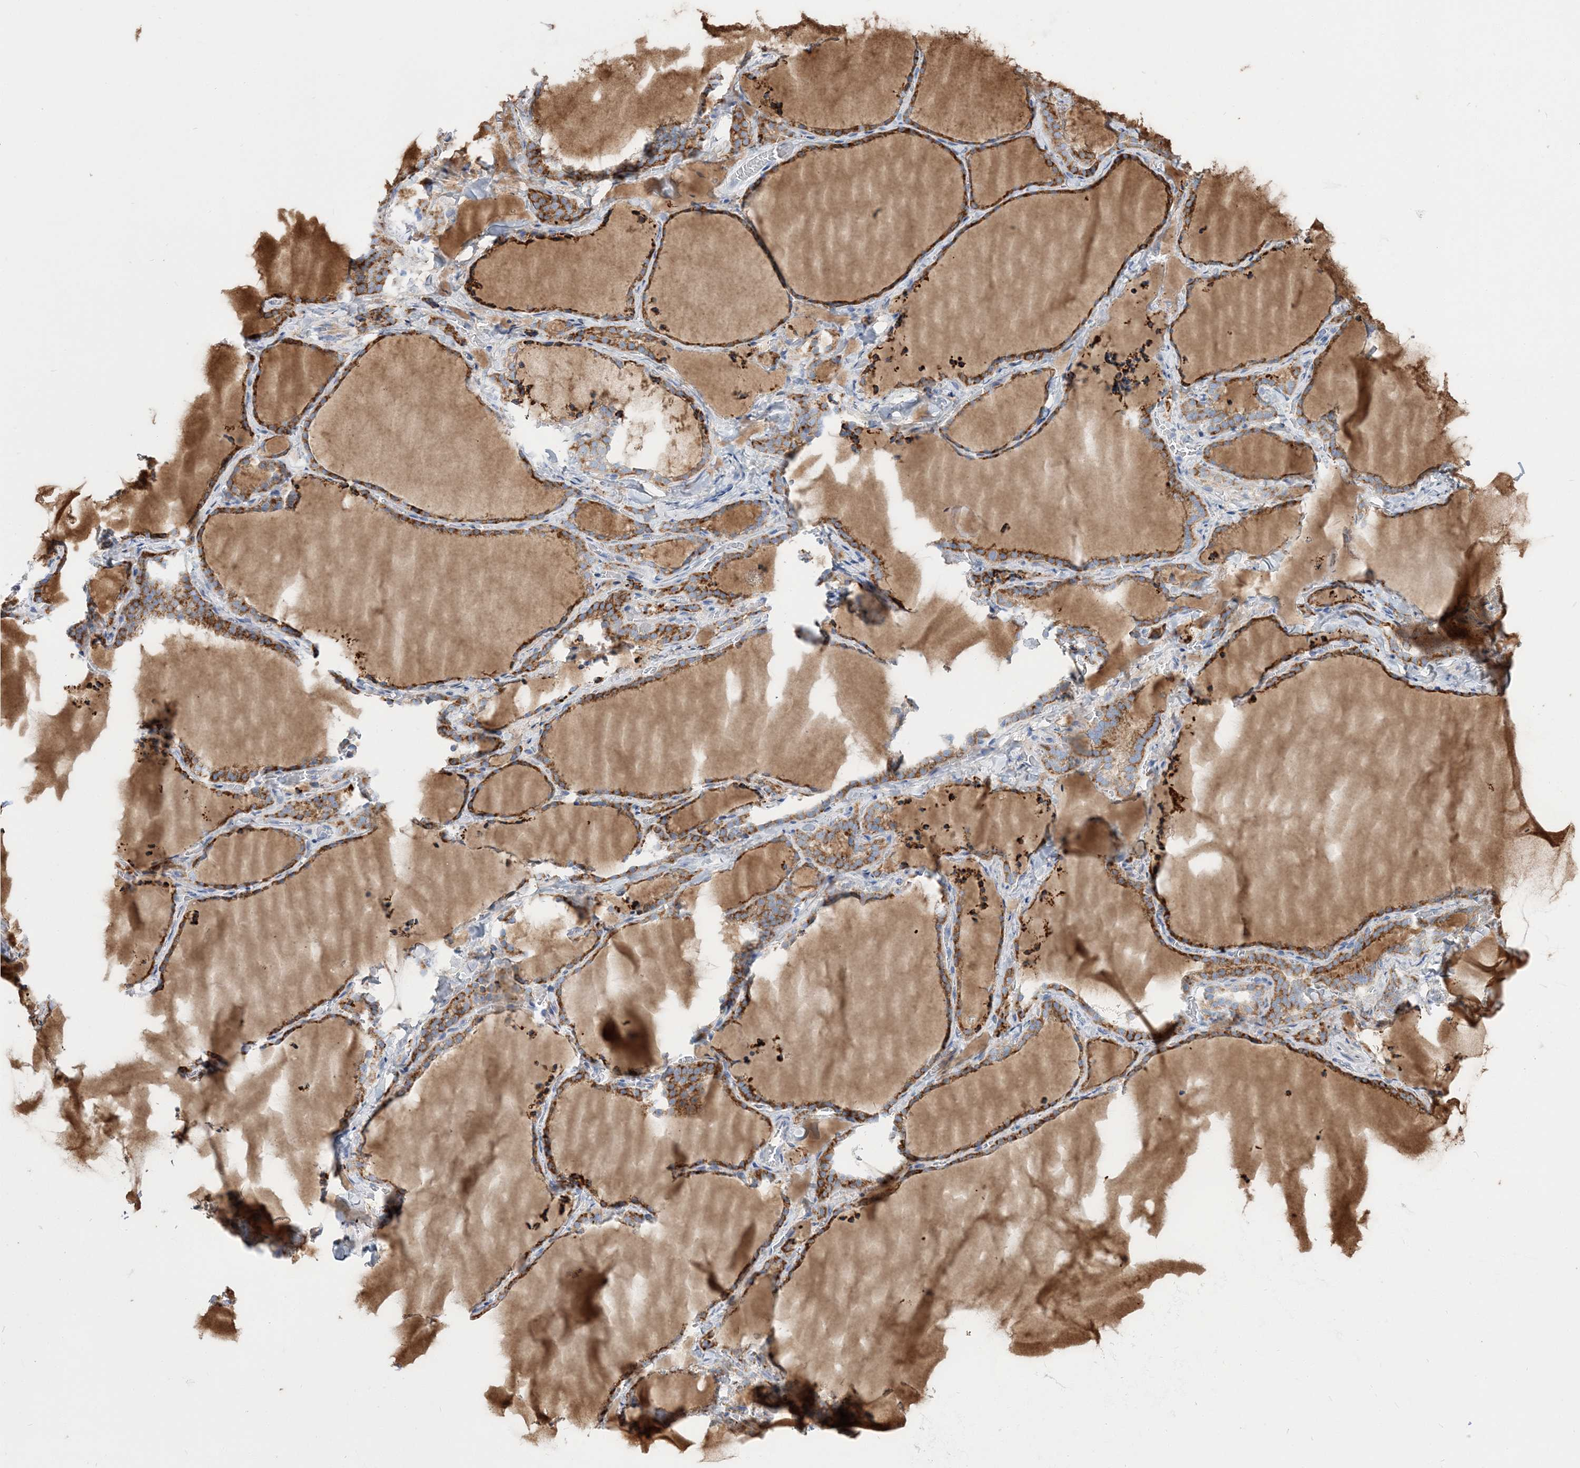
{"staining": {"intensity": "strong", "quantity": ">75%", "location": "cytoplasmic/membranous"}, "tissue": "thyroid gland", "cell_type": "Glandular cells", "image_type": "normal", "snomed": [{"axis": "morphology", "description": "Normal tissue, NOS"}, {"axis": "topography", "description": "Thyroid gland"}], "caption": "IHC (DAB (3,3'-diaminobenzidine)) staining of unremarkable human thyroid gland reveals strong cytoplasmic/membranous protein staining in approximately >75% of glandular cells.", "gene": "TSPYL6", "patient": {"sex": "female", "age": 22}}